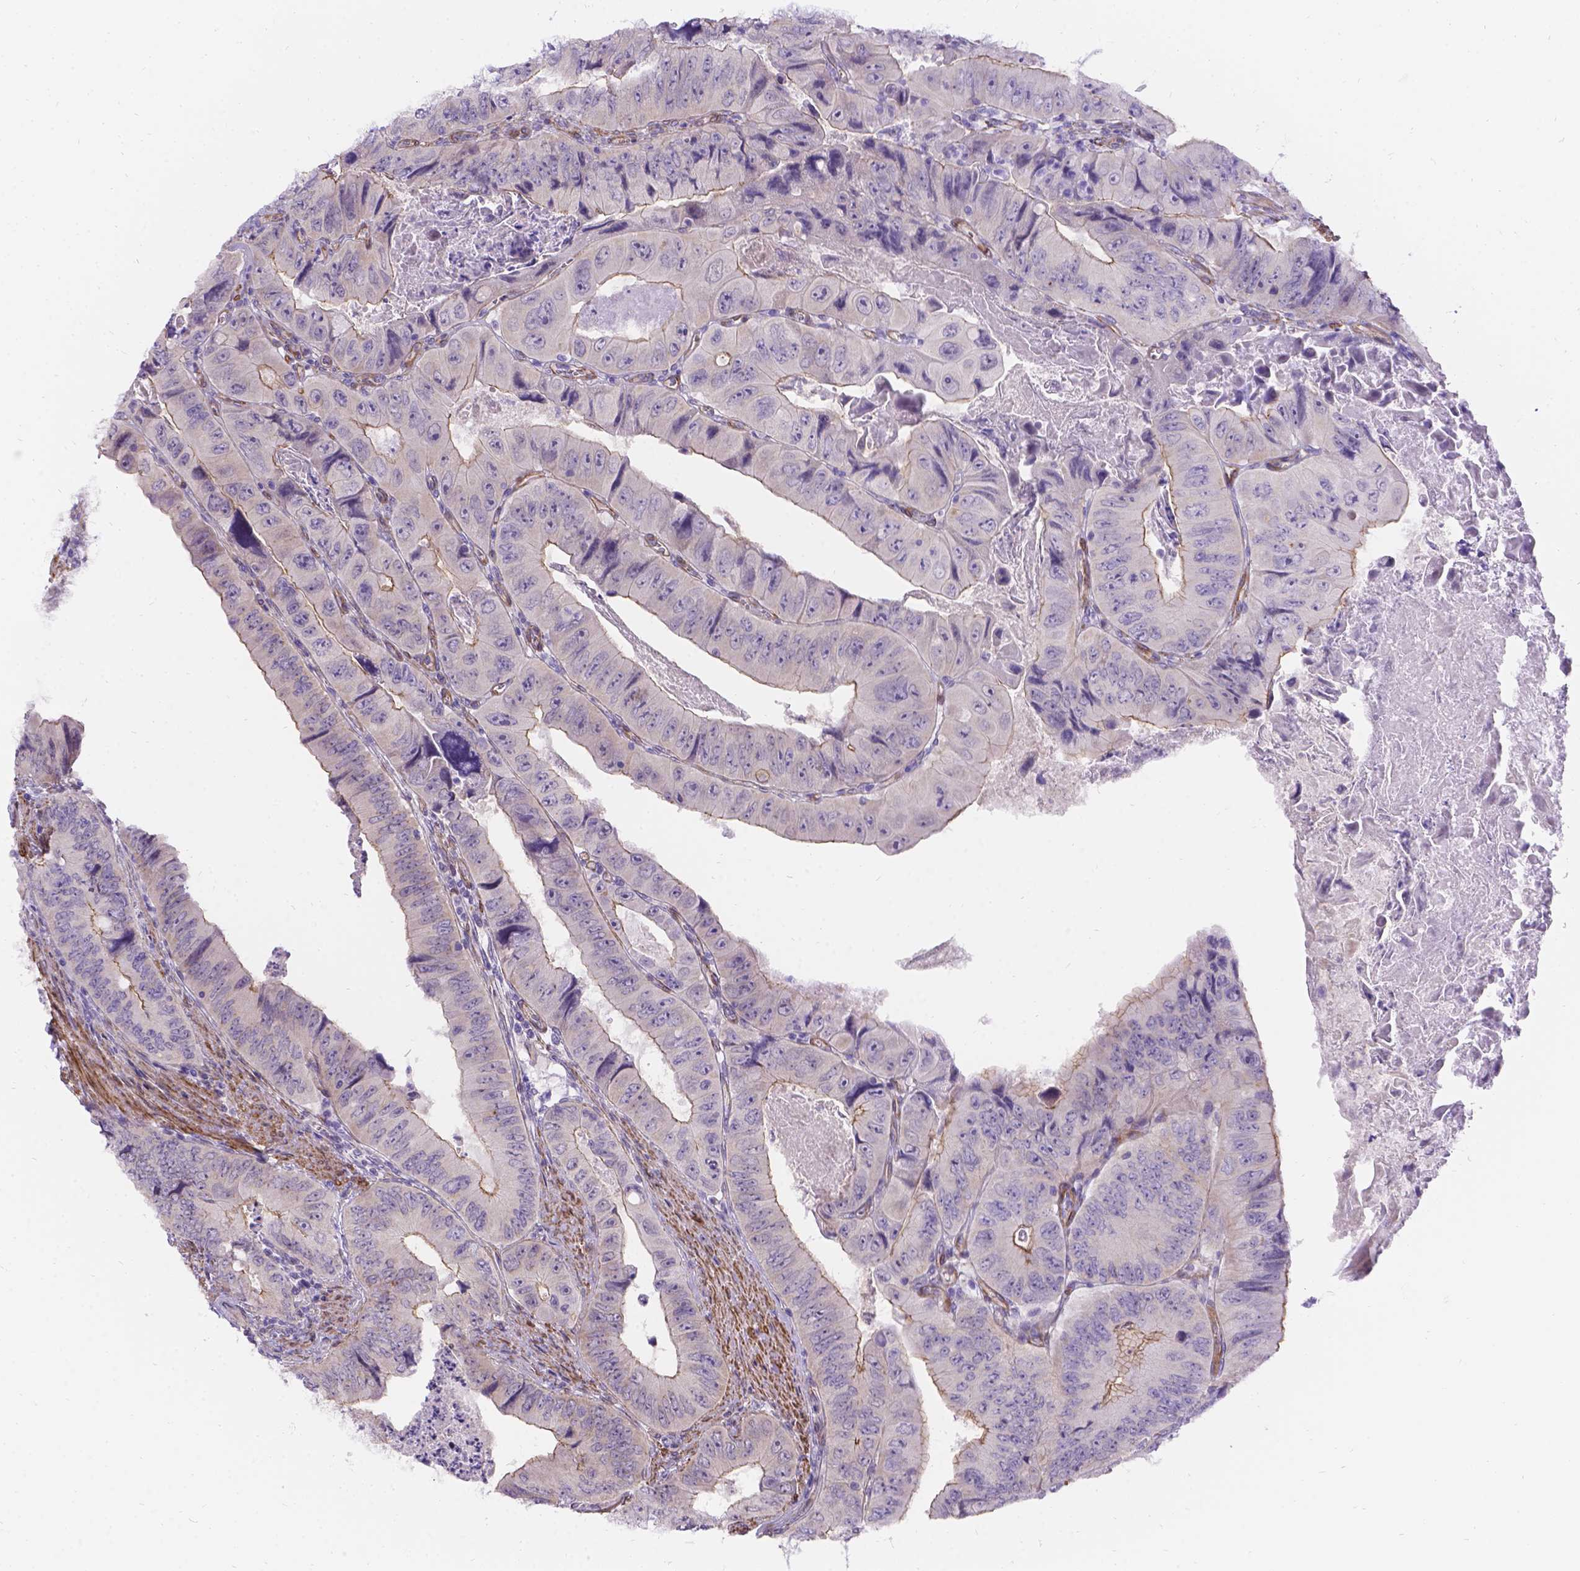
{"staining": {"intensity": "moderate", "quantity": "<25%", "location": "cytoplasmic/membranous"}, "tissue": "colorectal cancer", "cell_type": "Tumor cells", "image_type": "cancer", "snomed": [{"axis": "morphology", "description": "Adenocarcinoma, NOS"}, {"axis": "topography", "description": "Colon"}], "caption": "Immunohistochemical staining of human colorectal cancer (adenocarcinoma) exhibits moderate cytoplasmic/membranous protein positivity in approximately <25% of tumor cells.", "gene": "PALS1", "patient": {"sex": "female", "age": 84}}